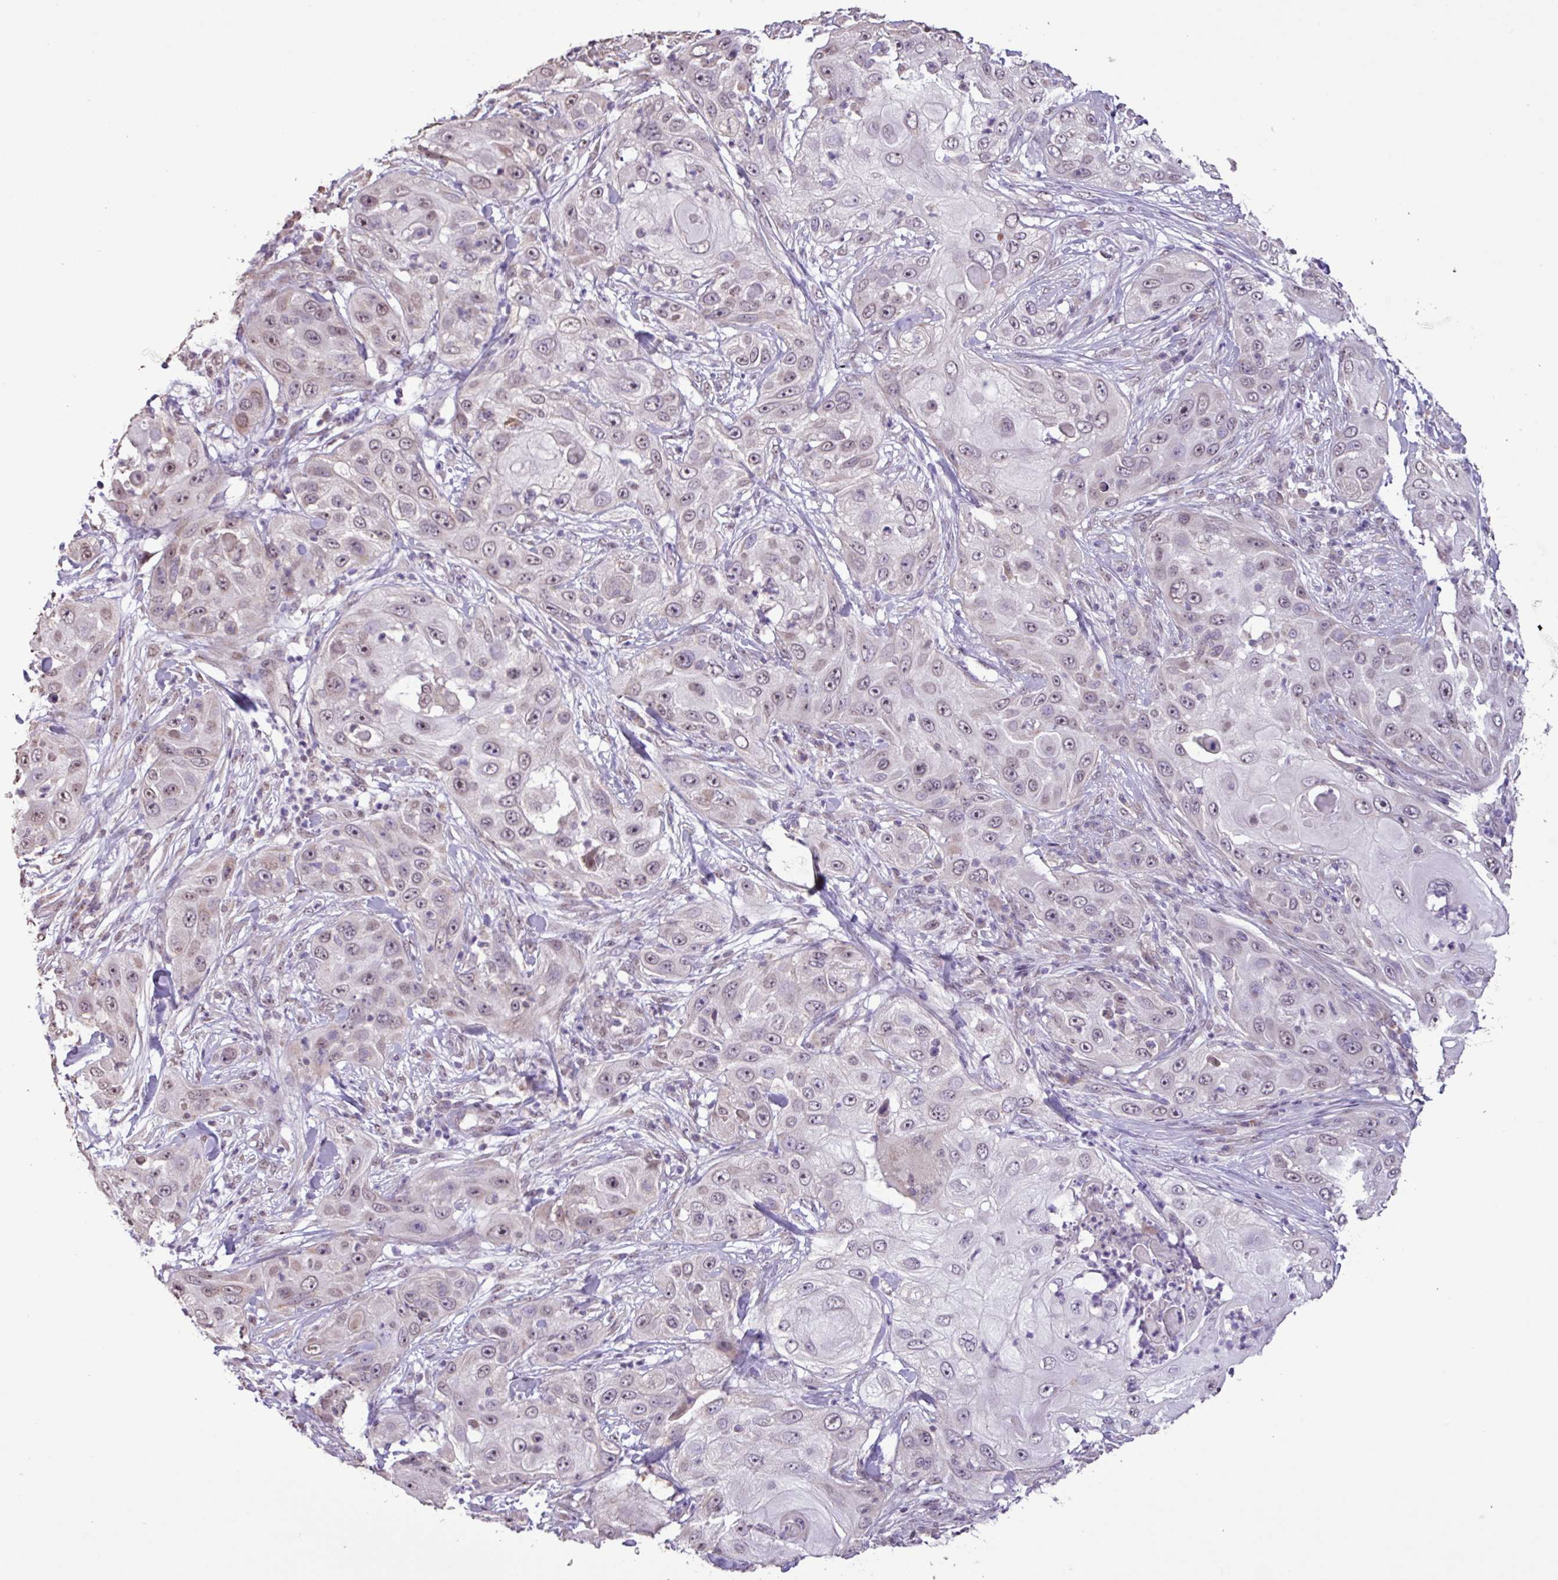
{"staining": {"intensity": "weak", "quantity": "25%-75%", "location": "nuclear"}, "tissue": "skin cancer", "cell_type": "Tumor cells", "image_type": "cancer", "snomed": [{"axis": "morphology", "description": "Squamous cell carcinoma, NOS"}, {"axis": "topography", "description": "Skin"}], "caption": "Tumor cells display low levels of weak nuclear expression in approximately 25%-75% of cells in human squamous cell carcinoma (skin). (IHC, brightfield microscopy, high magnification).", "gene": "L3MBTL3", "patient": {"sex": "female", "age": 44}}